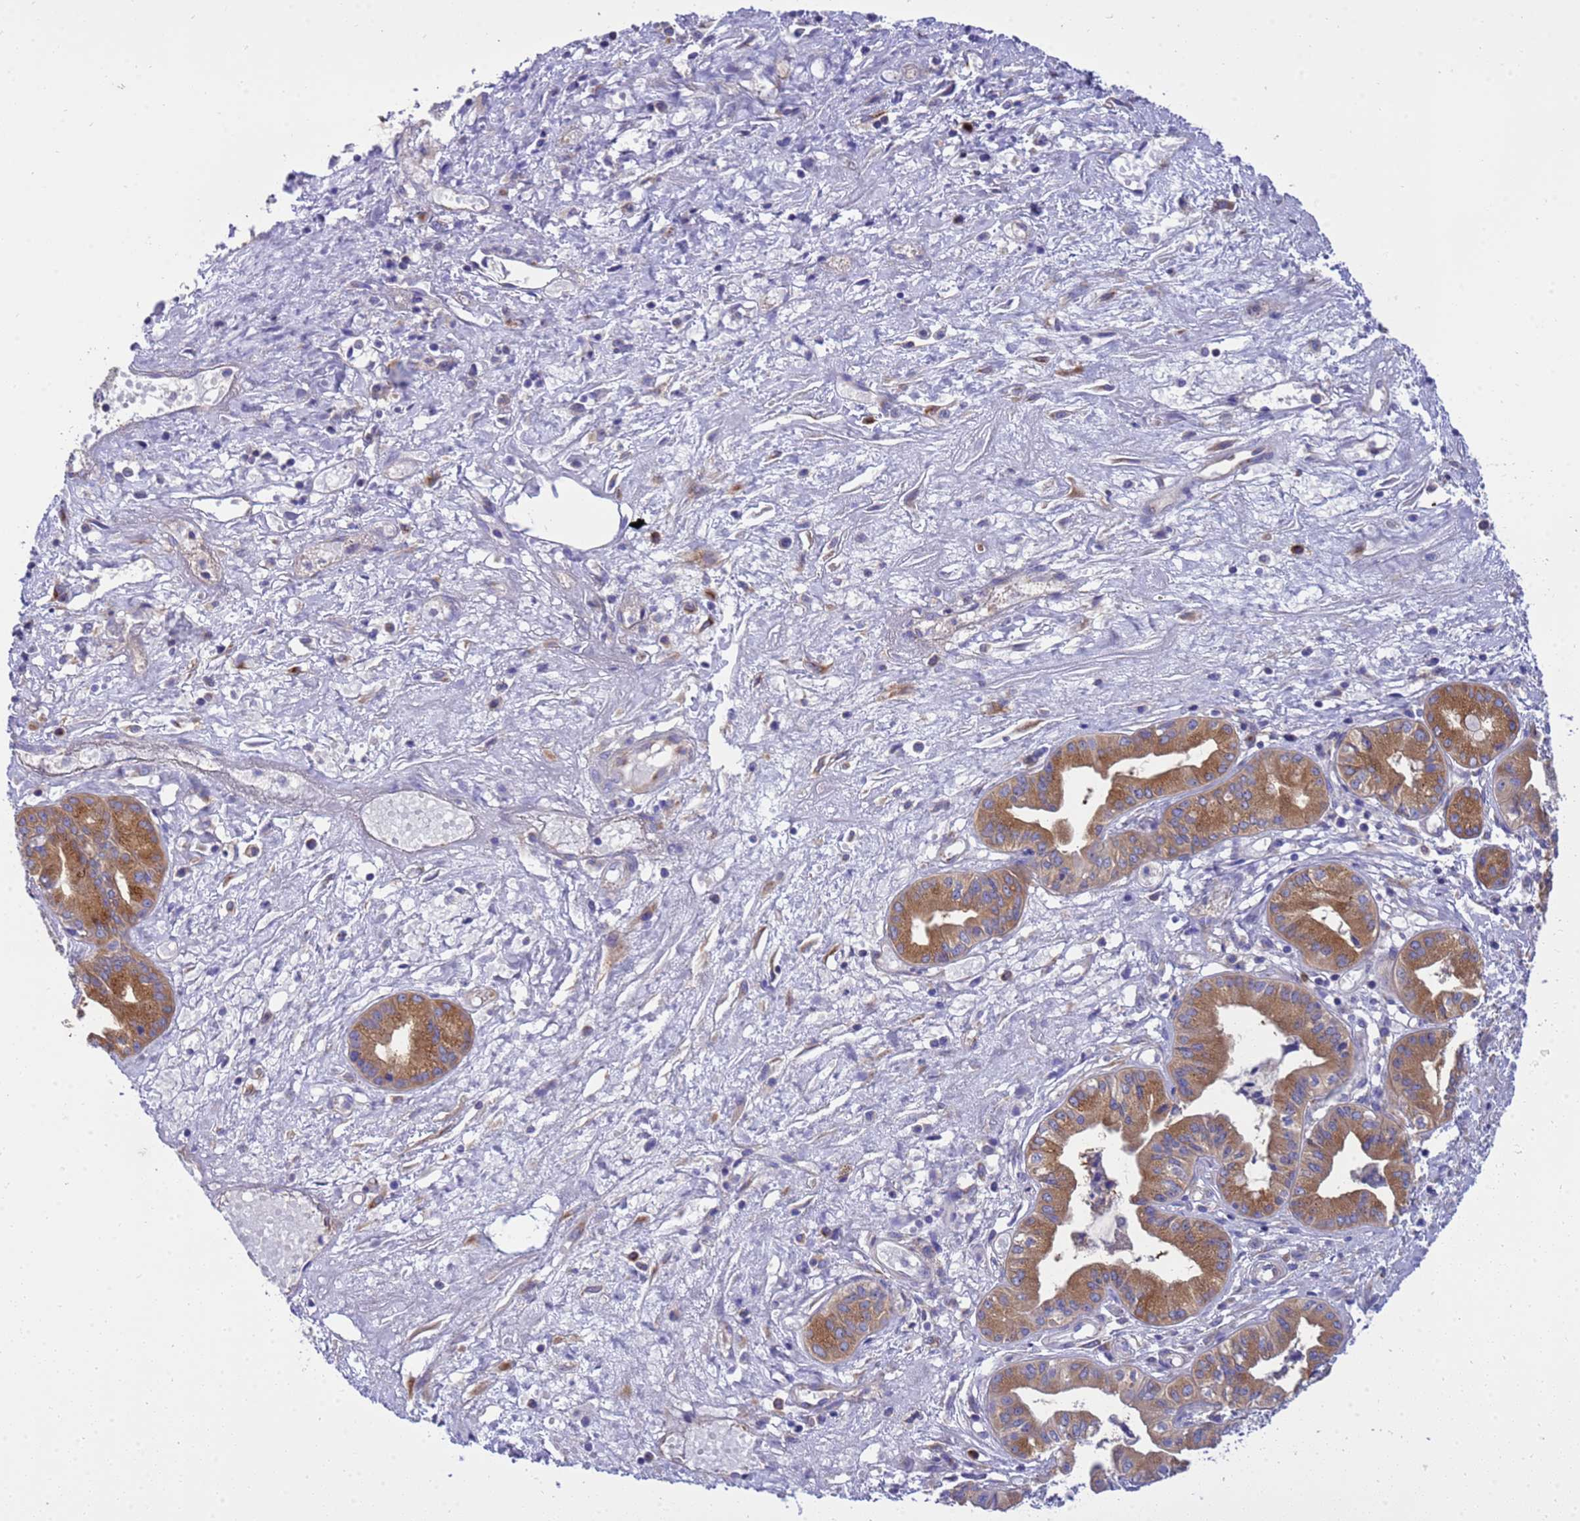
{"staining": {"intensity": "moderate", "quantity": ">75%", "location": "cytoplasmic/membranous"}, "tissue": "pancreatic cancer", "cell_type": "Tumor cells", "image_type": "cancer", "snomed": [{"axis": "morphology", "description": "Adenocarcinoma, NOS"}, {"axis": "topography", "description": "Pancreas"}], "caption": "IHC image of neoplastic tissue: pancreatic cancer stained using IHC shows medium levels of moderate protein expression localized specifically in the cytoplasmic/membranous of tumor cells, appearing as a cytoplasmic/membranous brown color.", "gene": "ANAPC1", "patient": {"sex": "female", "age": 50}}